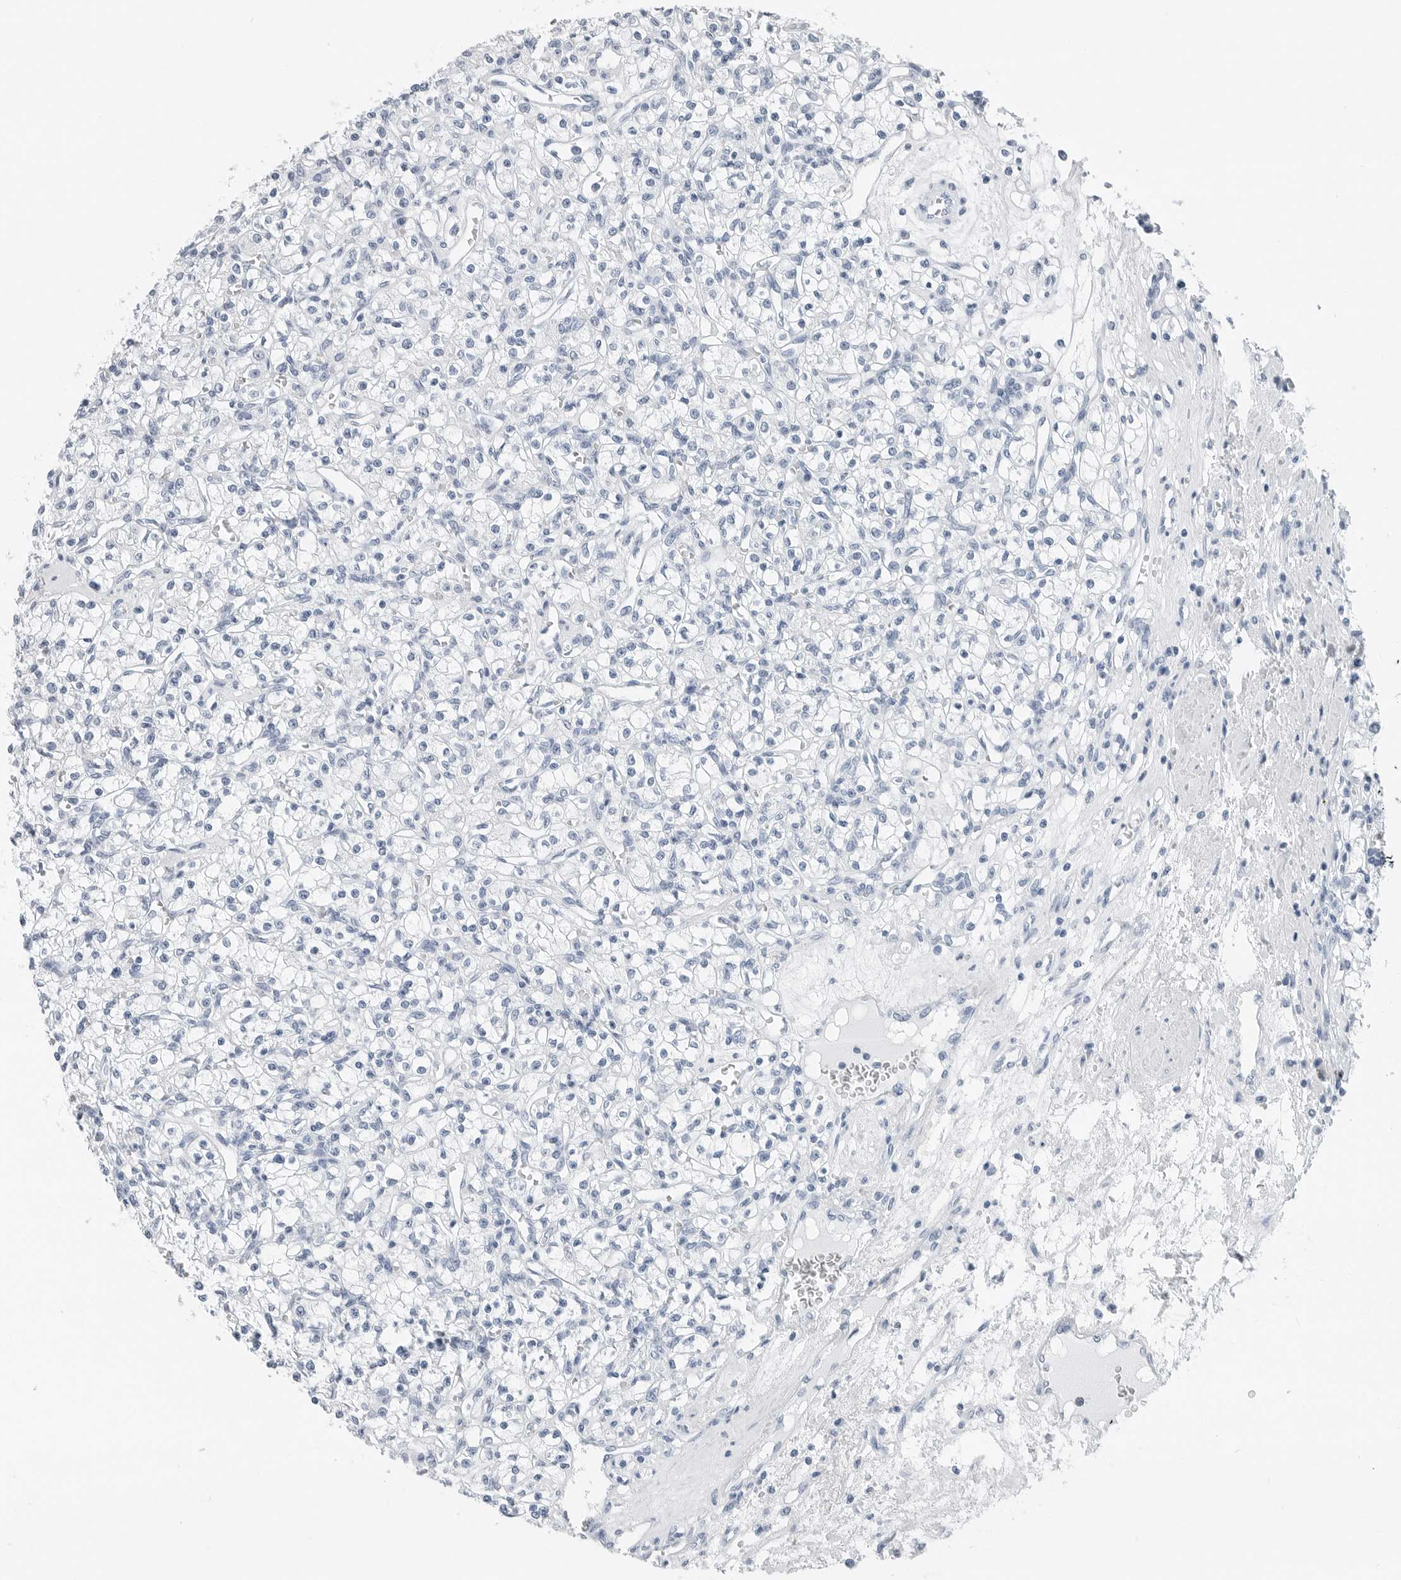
{"staining": {"intensity": "negative", "quantity": "none", "location": "none"}, "tissue": "renal cancer", "cell_type": "Tumor cells", "image_type": "cancer", "snomed": [{"axis": "morphology", "description": "Adenocarcinoma, NOS"}, {"axis": "topography", "description": "Kidney"}], "caption": "This is an immunohistochemistry micrograph of human renal cancer. There is no staining in tumor cells.", "gene": "SLPI", "patient": {"sex": "female", "age": 59}}